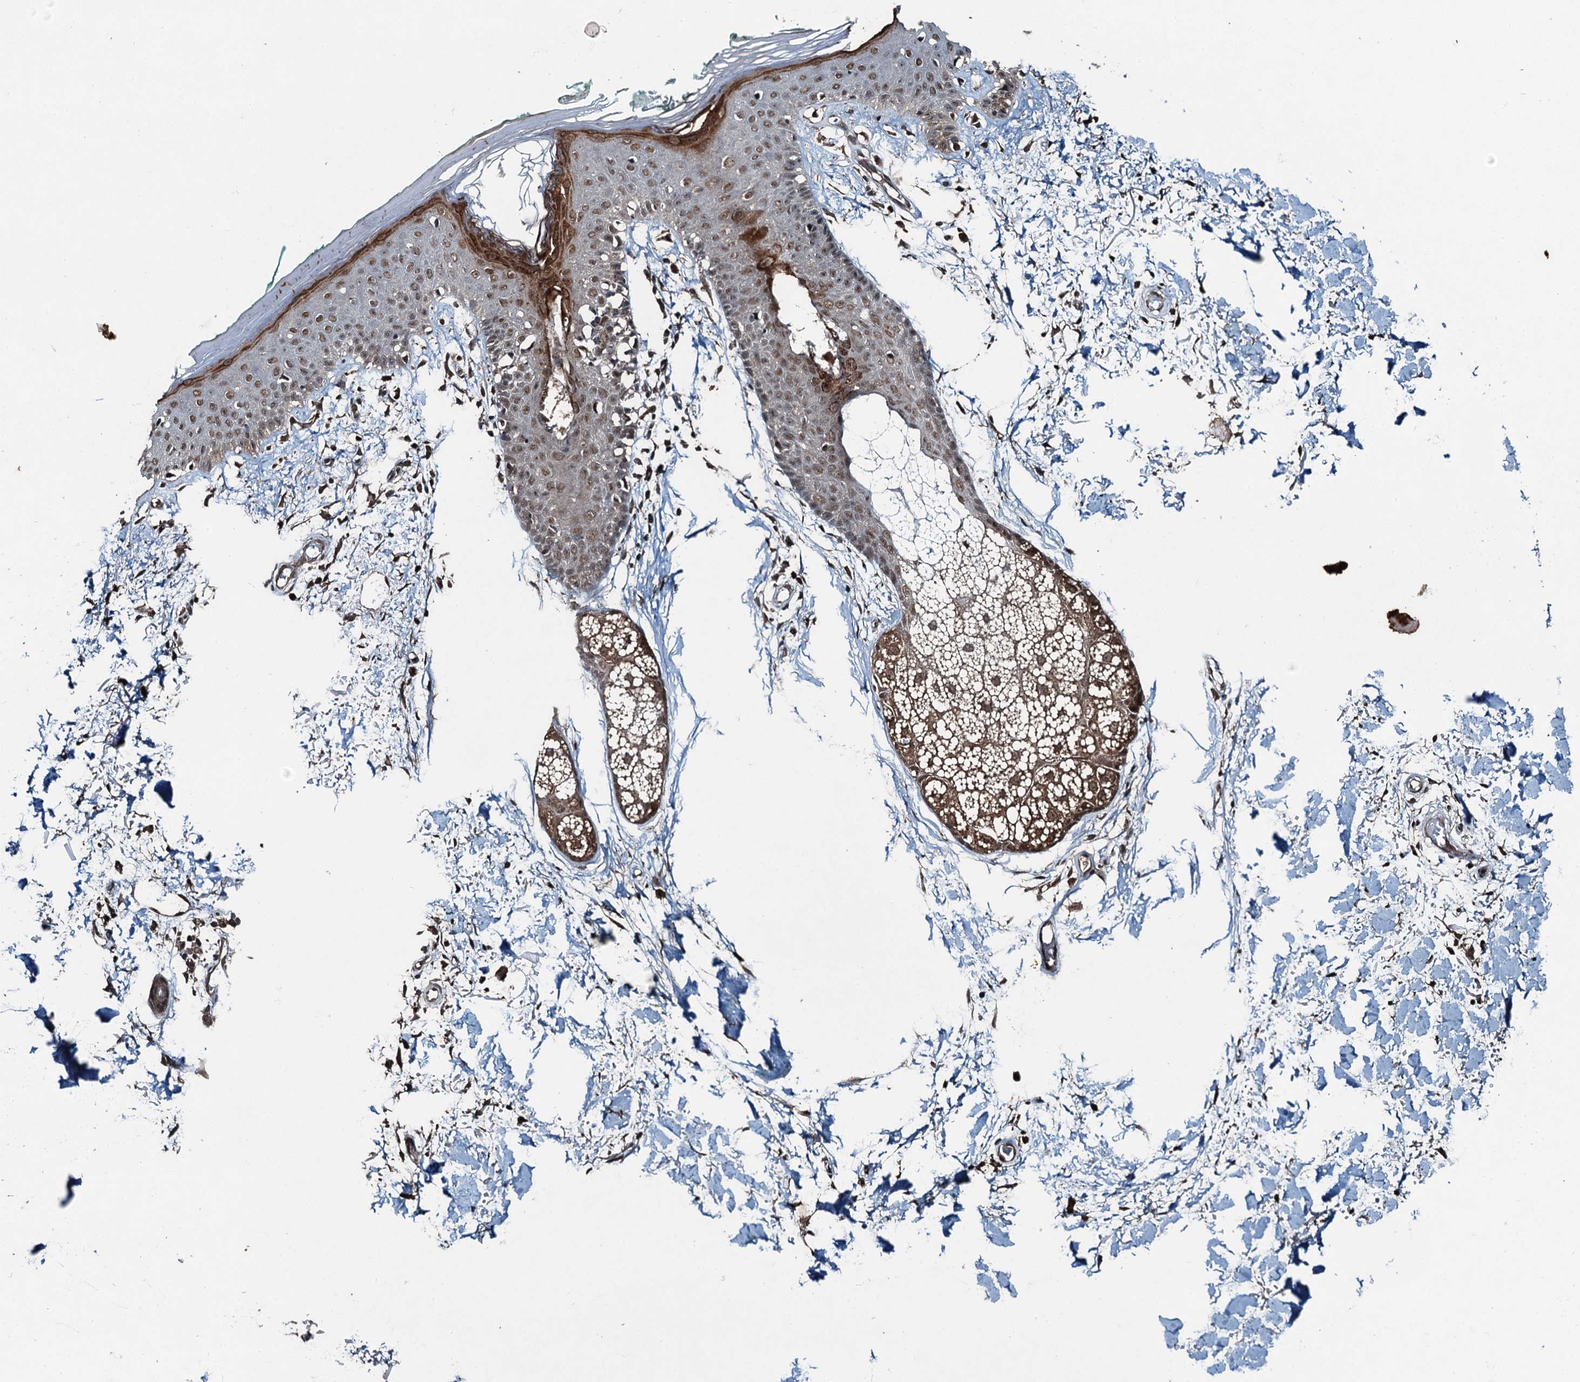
{"staining": {"intensity": "weak", "quantity": ">75%", "location": "cytoplasmic/membranous"}, "tissue": "skin", "cell_type": "Fibroblasts", "image_type": "normal", "snomed": [{"axis": "morphology", "description": "Normal tissue, NOS"}, {"axis": "topography", "description": "Skin"}], "caption": "Immunohistochemical staining of benign skin exhibits low levels of weak cytoplasmic/membranous positivity in about >75% of fibroblasts.", "gene": "UBXN6", "patient": {"sex": "male", "age": 62}}